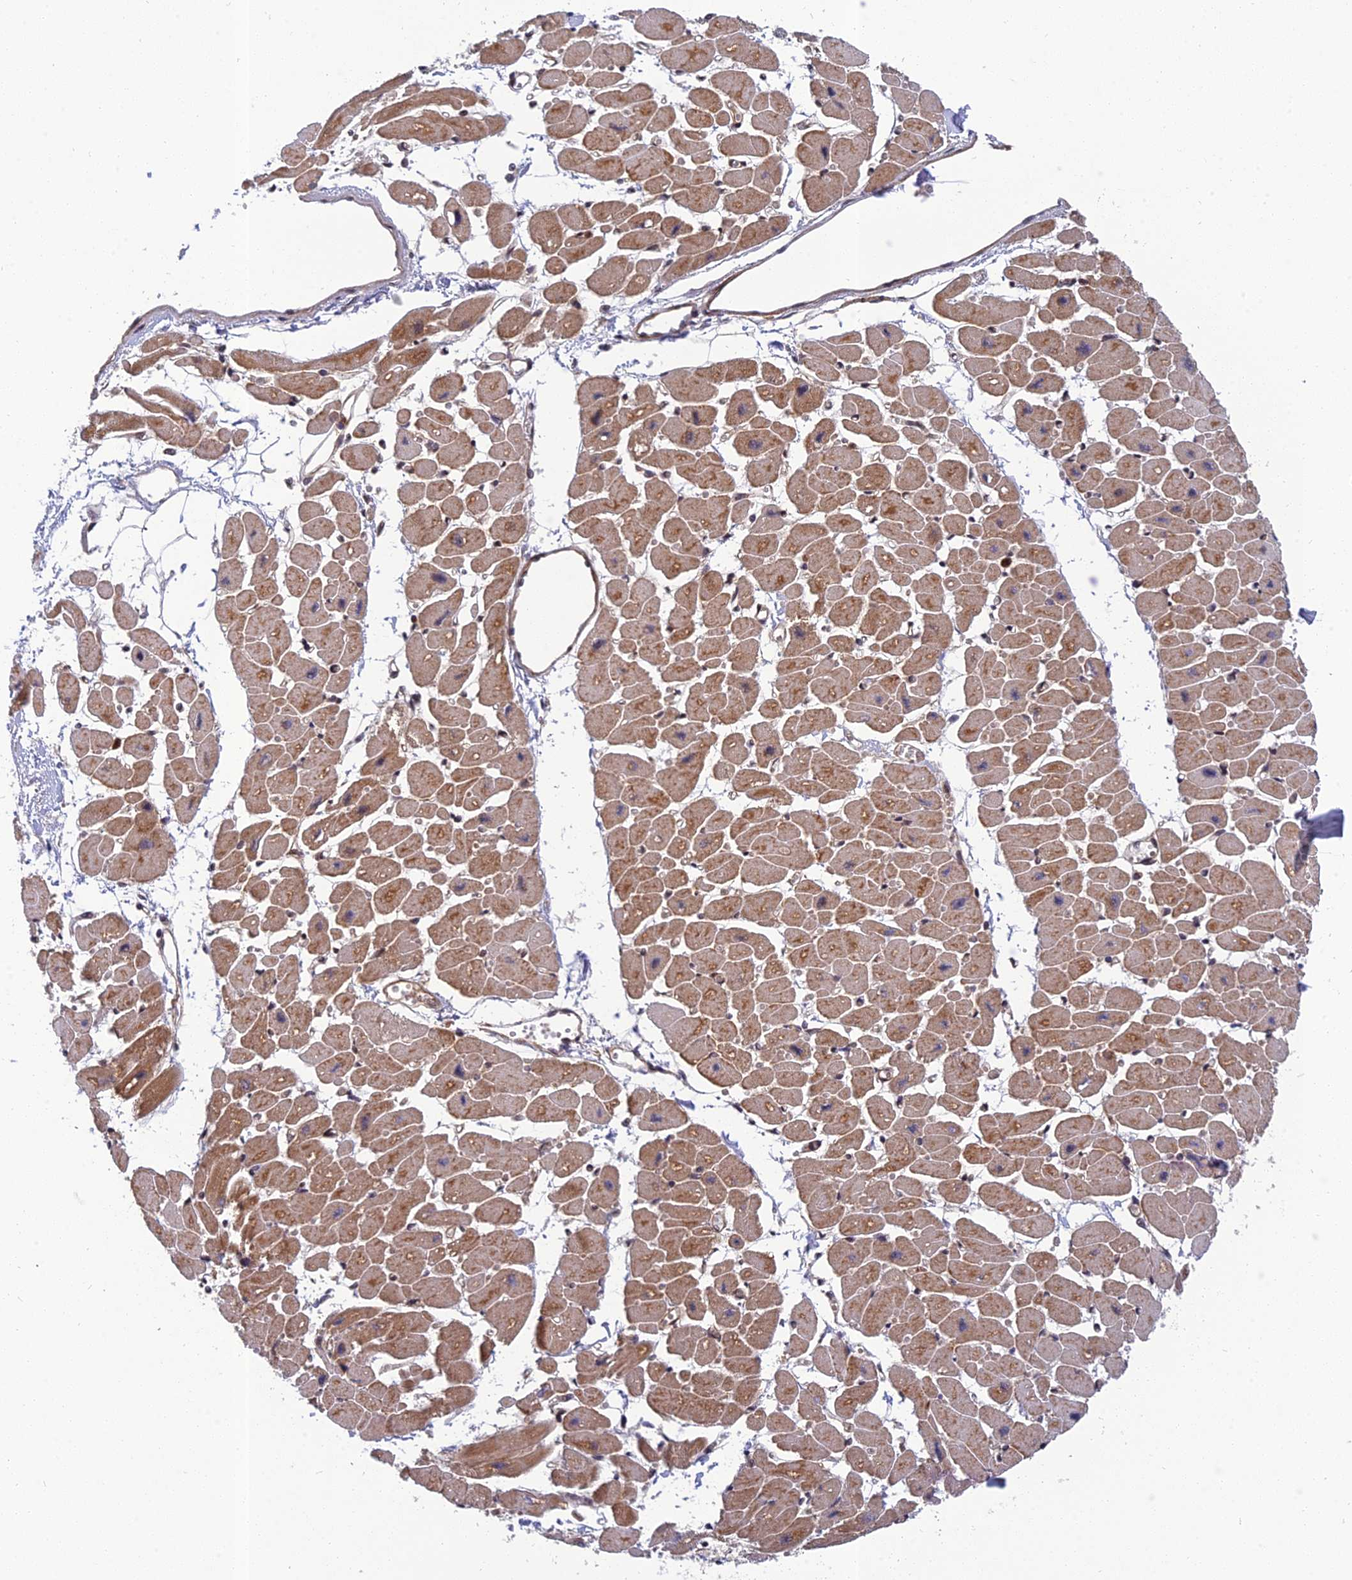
{"staining": {"intensity": "moderate", "quantity": ">75%", "location": "cytoplasmic/membranous,nuclear"}, "tissue": "heart muscle", "cell_type": "Cardiomyocytes", "image_type": "normal", "snomed": [{"axis": "morphology", "description": "Normal tissue, NOS"}, {"axis": "topography", "description": "Heart"}], "caption": "Protein analysis of normal heart muscle exhibits moderate cytoplasmic/membranous,nuclear staining in about >75% of cardiomyocytes. (DAB (3,3'-diaminobenzidine) IHC with brightfield microscopy, high magnification).", "gene": "REXO1", "patient": {"sex": "female", "age": 54}}